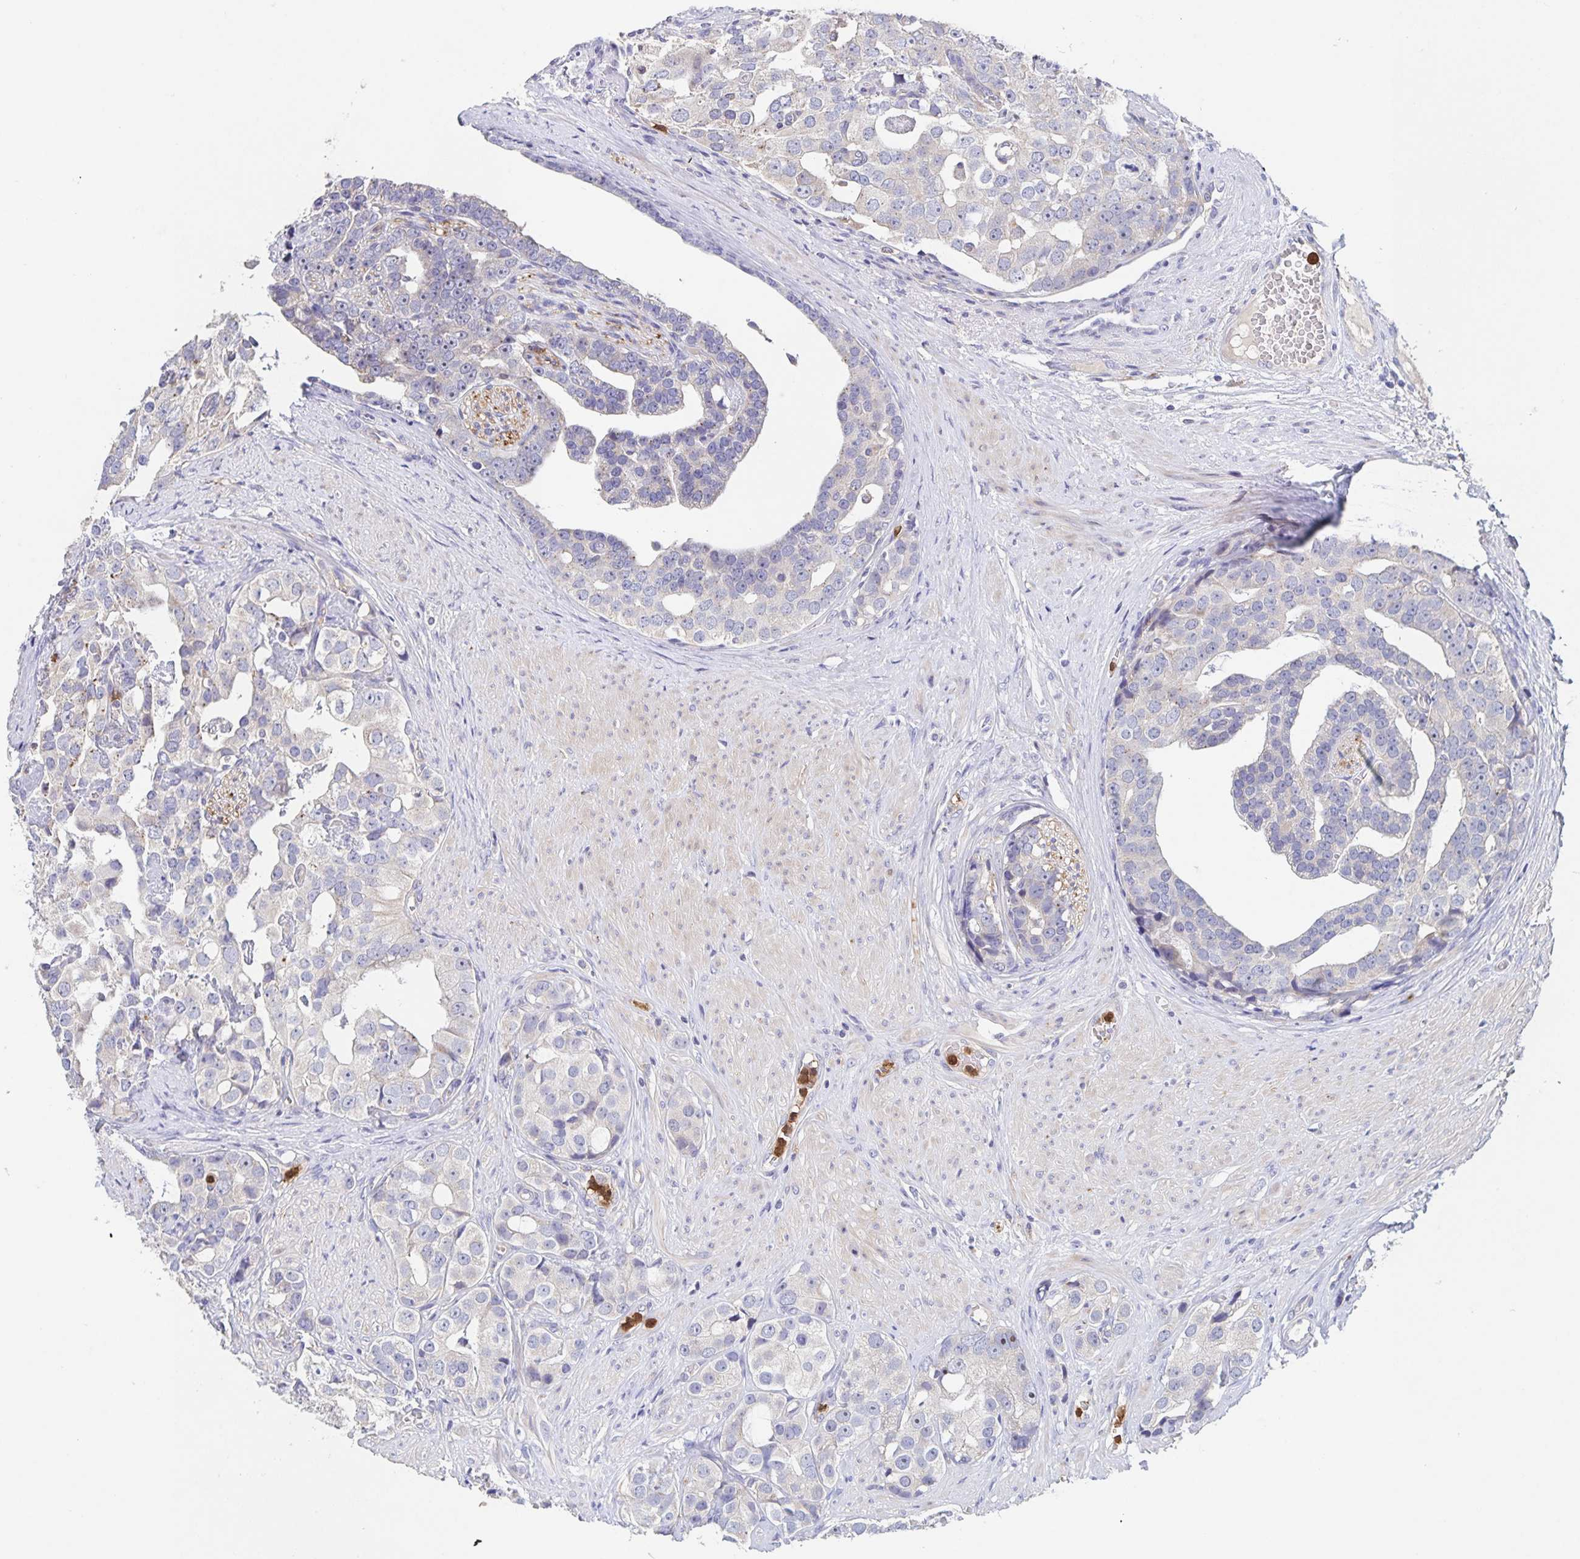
{"staining": {"intensity": "negative", "quantity": "none", "location": "none"}, "tissue": "prostate cancer", "cell_type": "Tumor cells", "image_type": "cancer", "snomed": [{"axis": "morphology", "description": "Adenocarcinoma, High grade"}, {"axis": "topography", "description": "Prostate"}], "caption": "This histopathology image is of adenocarcinoma (high-grade) (prostate) stained with immunohistochemistry (IHC) to label a protein in brown with the nuclei are counter-stained blue. There is no positivity in tumor cells.", "gene": "CDC42BPG", "patient": {"sex": "male", "age": 71}}